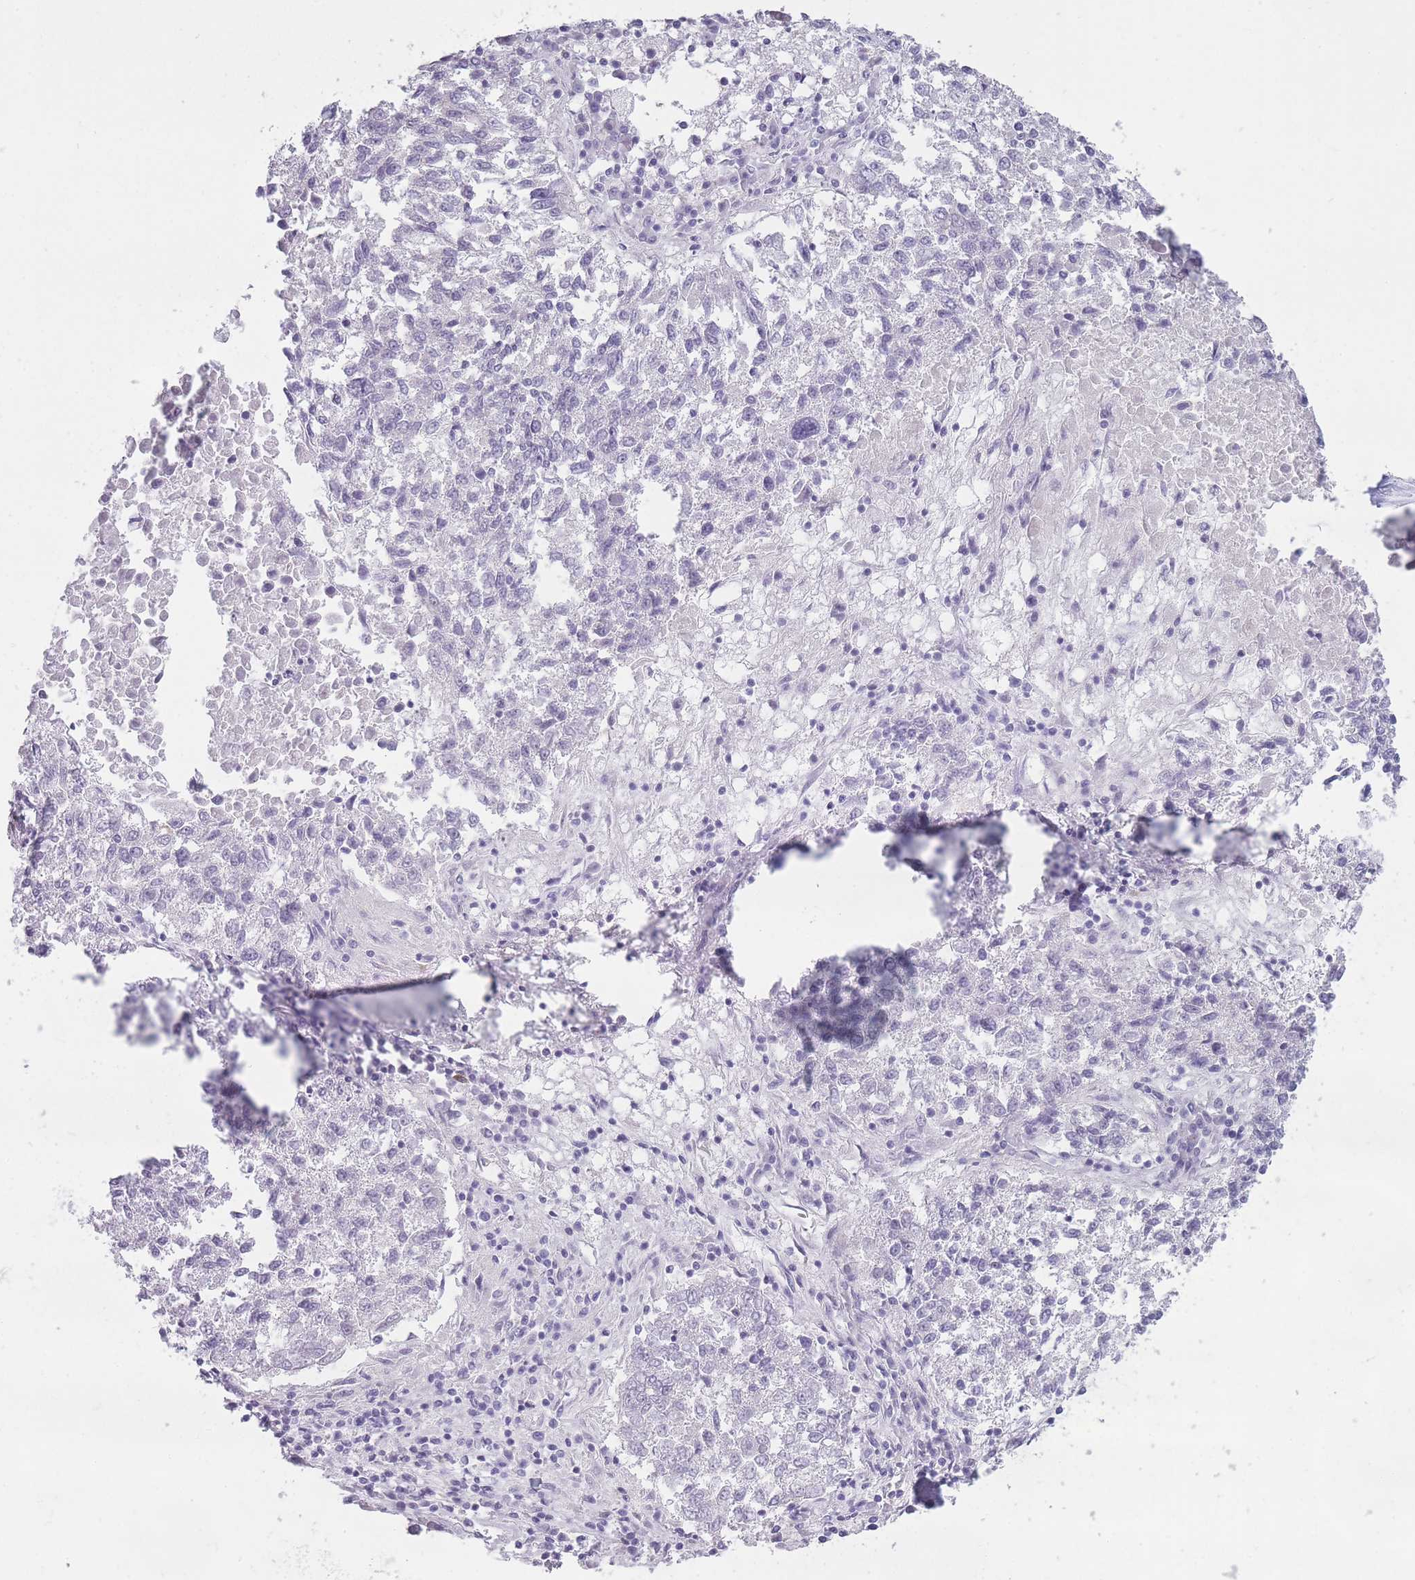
{"staining": {"intensity": "negative", "quantity": "none", "location": "none"}, "tissue": "lung cancer", "cell_type": "Tumor cells", "image_type": "cancer", "snomed": [{"axis": "morphology", "description": "Squamous cell carcinoma, NOS"}, {"axis": "topography", "description": "Lung"}], "caption": "Immunohistochemistry (IHC) photomicrograph of neoplastic tissue: human lung cancer (squamous cell carcinoma) stained with DAB shows no significant protein expression in tumor cells.", "gene": "GOLGA6D", "patient": {"sex": "male", "age": 73}}